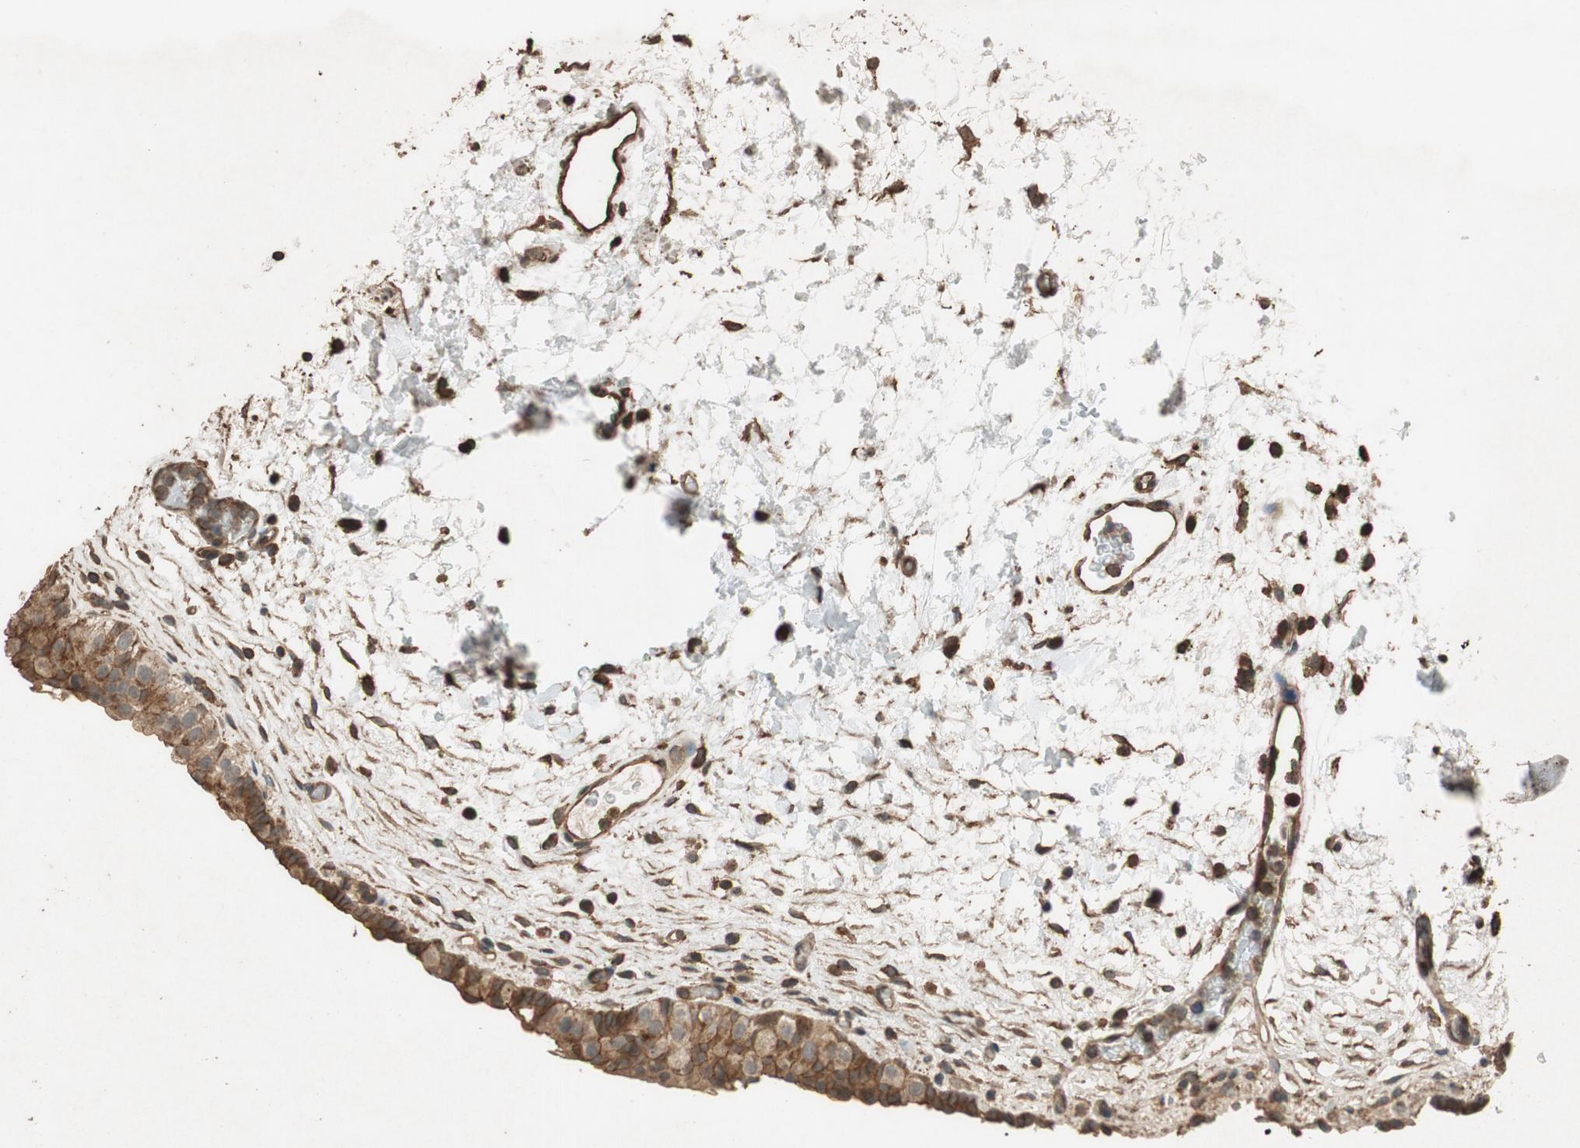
{"staining": {"intensity": "moderate", "quantity": ">75%", "location": "cytoplasmic/membranous"}, "tissue": "urinary bladder", "cell_type": "Urothelial cells", "image_type": "normal", "snomed": [{"axis": "morphology", "description": "Normal tissue, NOS"}, {"axis": "topography", "description": "Urinary bladder"}], "caption": "This micrograph shows immunohistochemistry (IHC) staining of unremarkable urinary bladder, with medium moderate cytoplasmic/membranous expression in approximately >75% of urothelial cells.", "gene": "MST1R", "patient": {"sex": "female", "age": 64}}